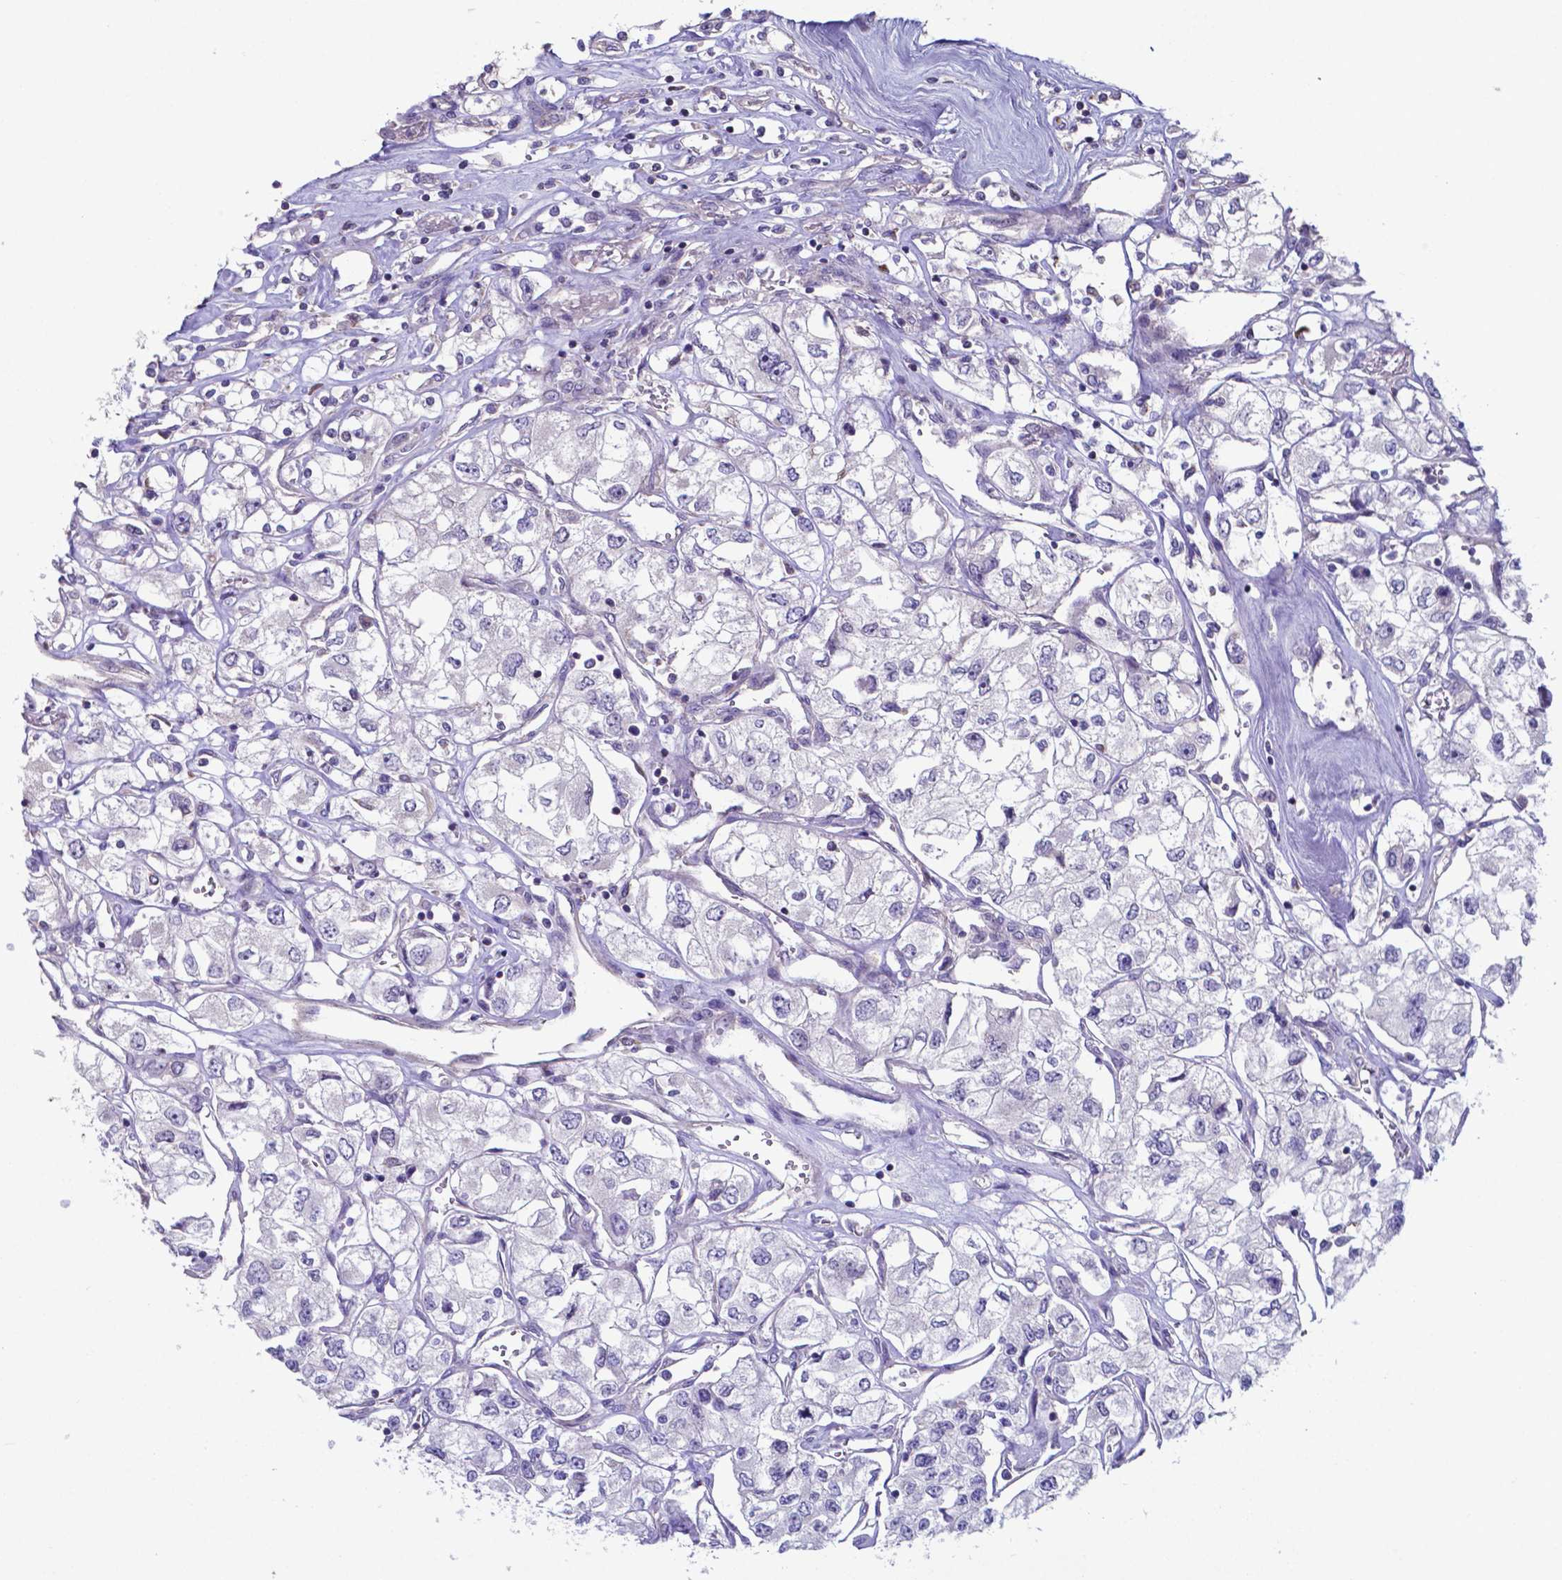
{"staining": {"intensity": "negative", "quantity": "none", "location": "none"}, "tissue": "renal cancer", "cell_type": "Tumor cells", "image_type": "cancer", "snomed": [{"axis": "morphology", "description": "Adenocarcinoma, NOS"}, {"axis": "topography", "description": "Kidney"}], "caption": "The micrograph displays no significant expression in tumor cells of adenocarcinoma (renal).", "gene": "TYRO3", "patient": {"sex": "female", "age": 59}}